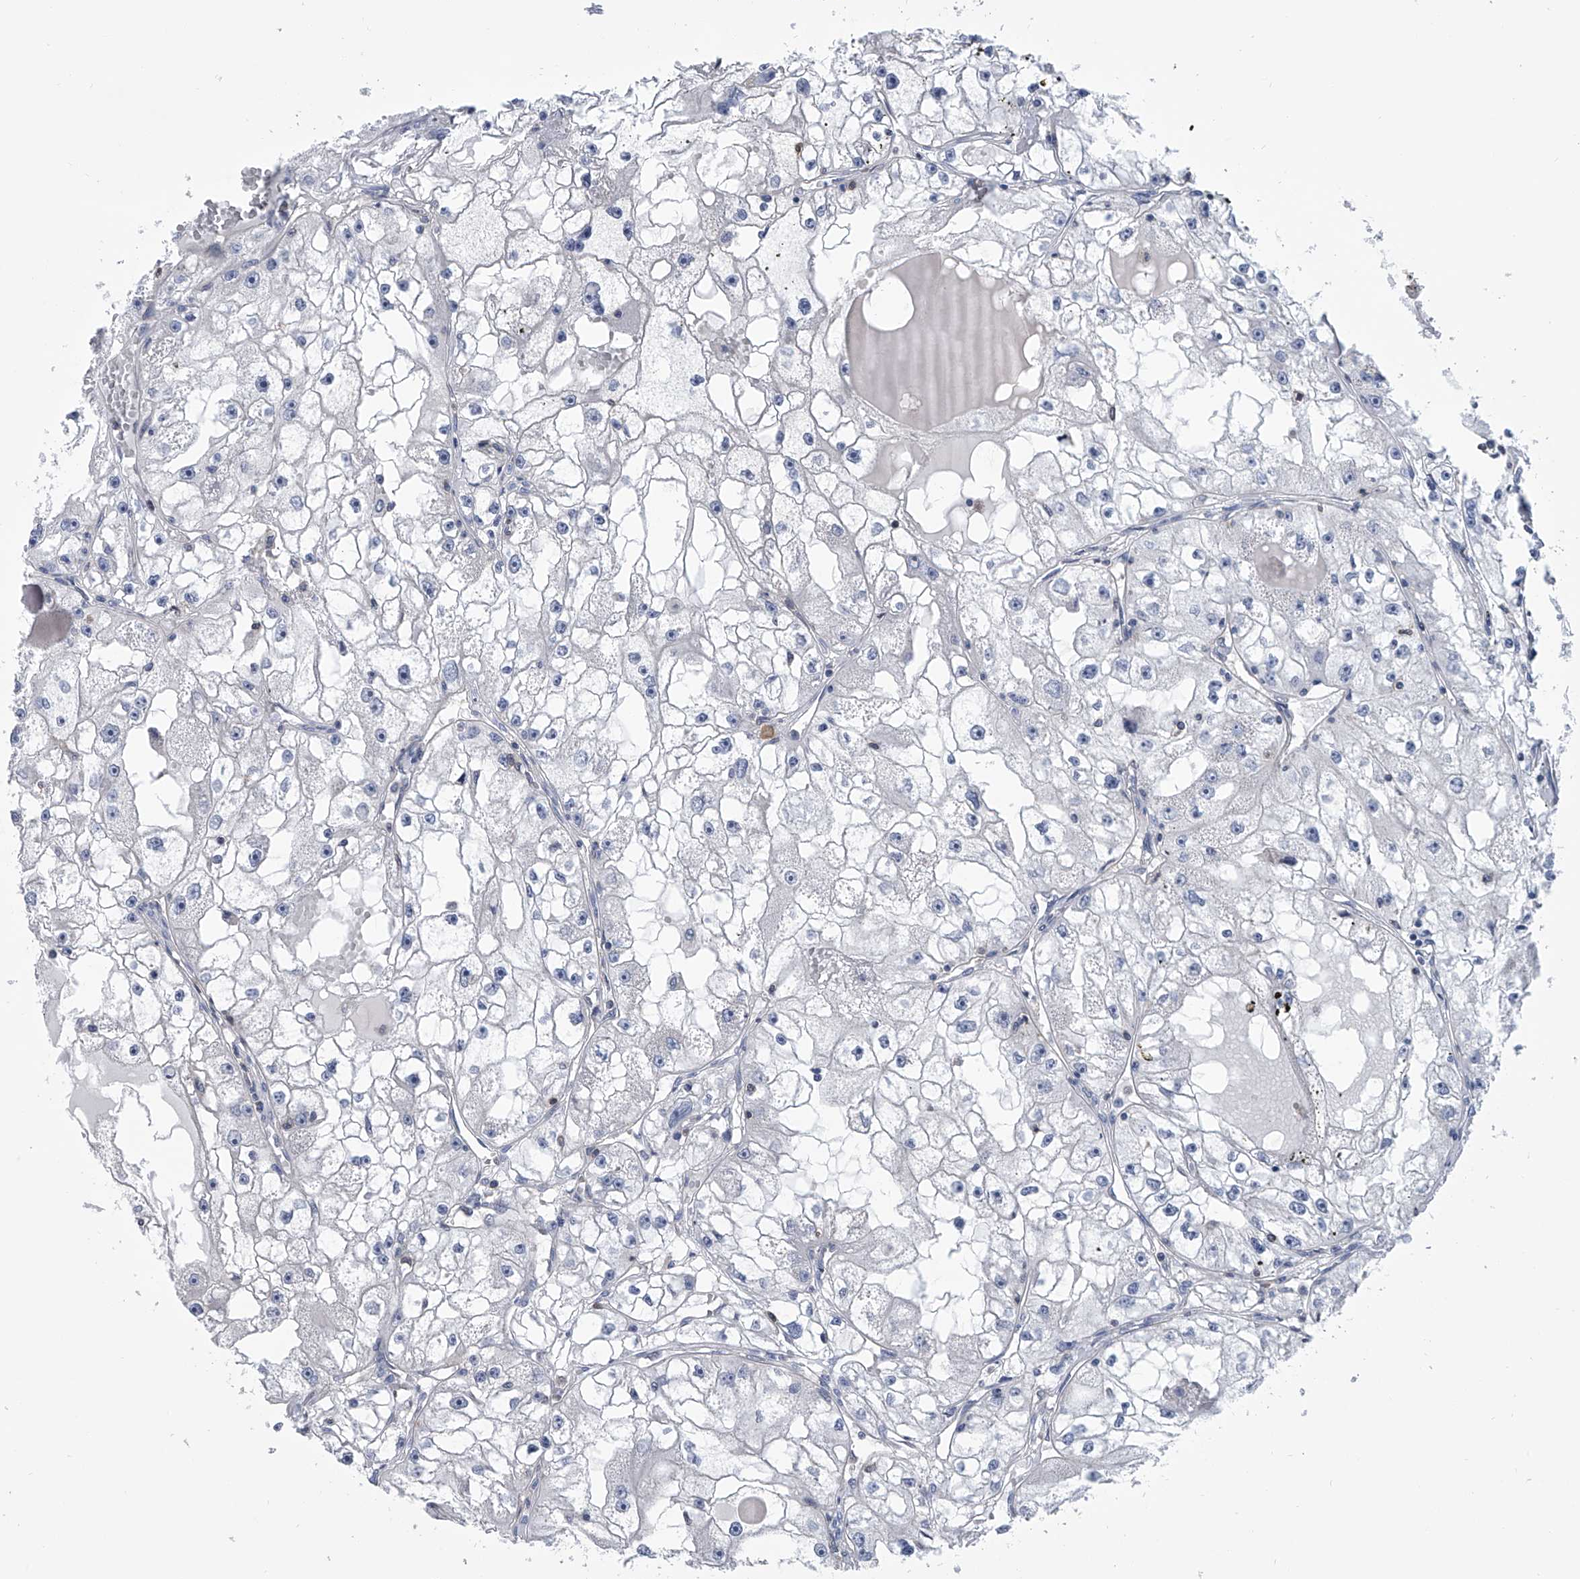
{"staining": {"intensity": "negative", "quantity": "none", "location": "none"}, "tissue": "renal cancer", "cell_type": "Tumor cells", "image_type": "cancer", "snomed": [{"axis": "morphology", "description": "Adenocarcinoma, NOS"}, {"axis": "topography", "description": "Kidney"}], "caption": "Protein analysis of renal adenocarcinoma exhibits no significant staining in tumor cells. Nuclei are stained in blue.", "gene": "SERPINB9", "patient": {"sex": "male", "age": 56}}